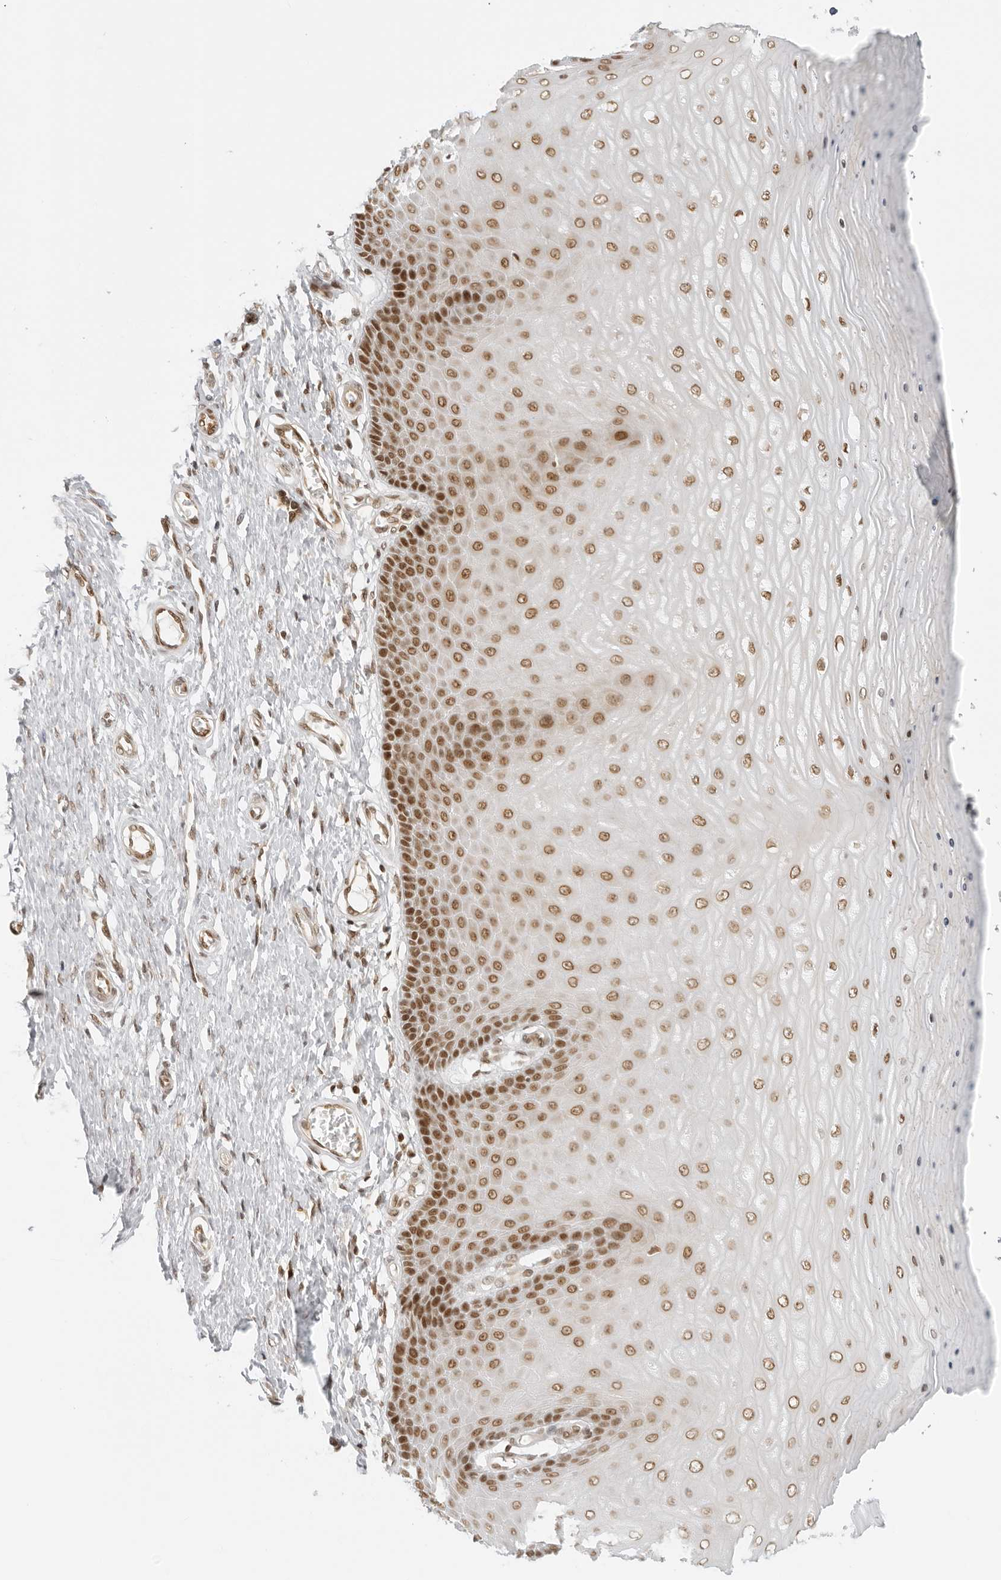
{"staining": {"intensity": "strong", "quantity": ">75%", "location": "nuclear"}, "tissue": "cervix", "cell_type": "Glandular cells", "image_type": "normal", "snomed": [{"axis": "morphology", "description": "Normal tissue, NOS"}, {"axis": "topography", "description": "Cervix"}], "caption": "Human cervix stained for a protein (brown) shows strong nuclear positive staining in approximately >75% of glandular cells.", "gene": "RCC1", "patient": {"sex": "female", "age": 55}}